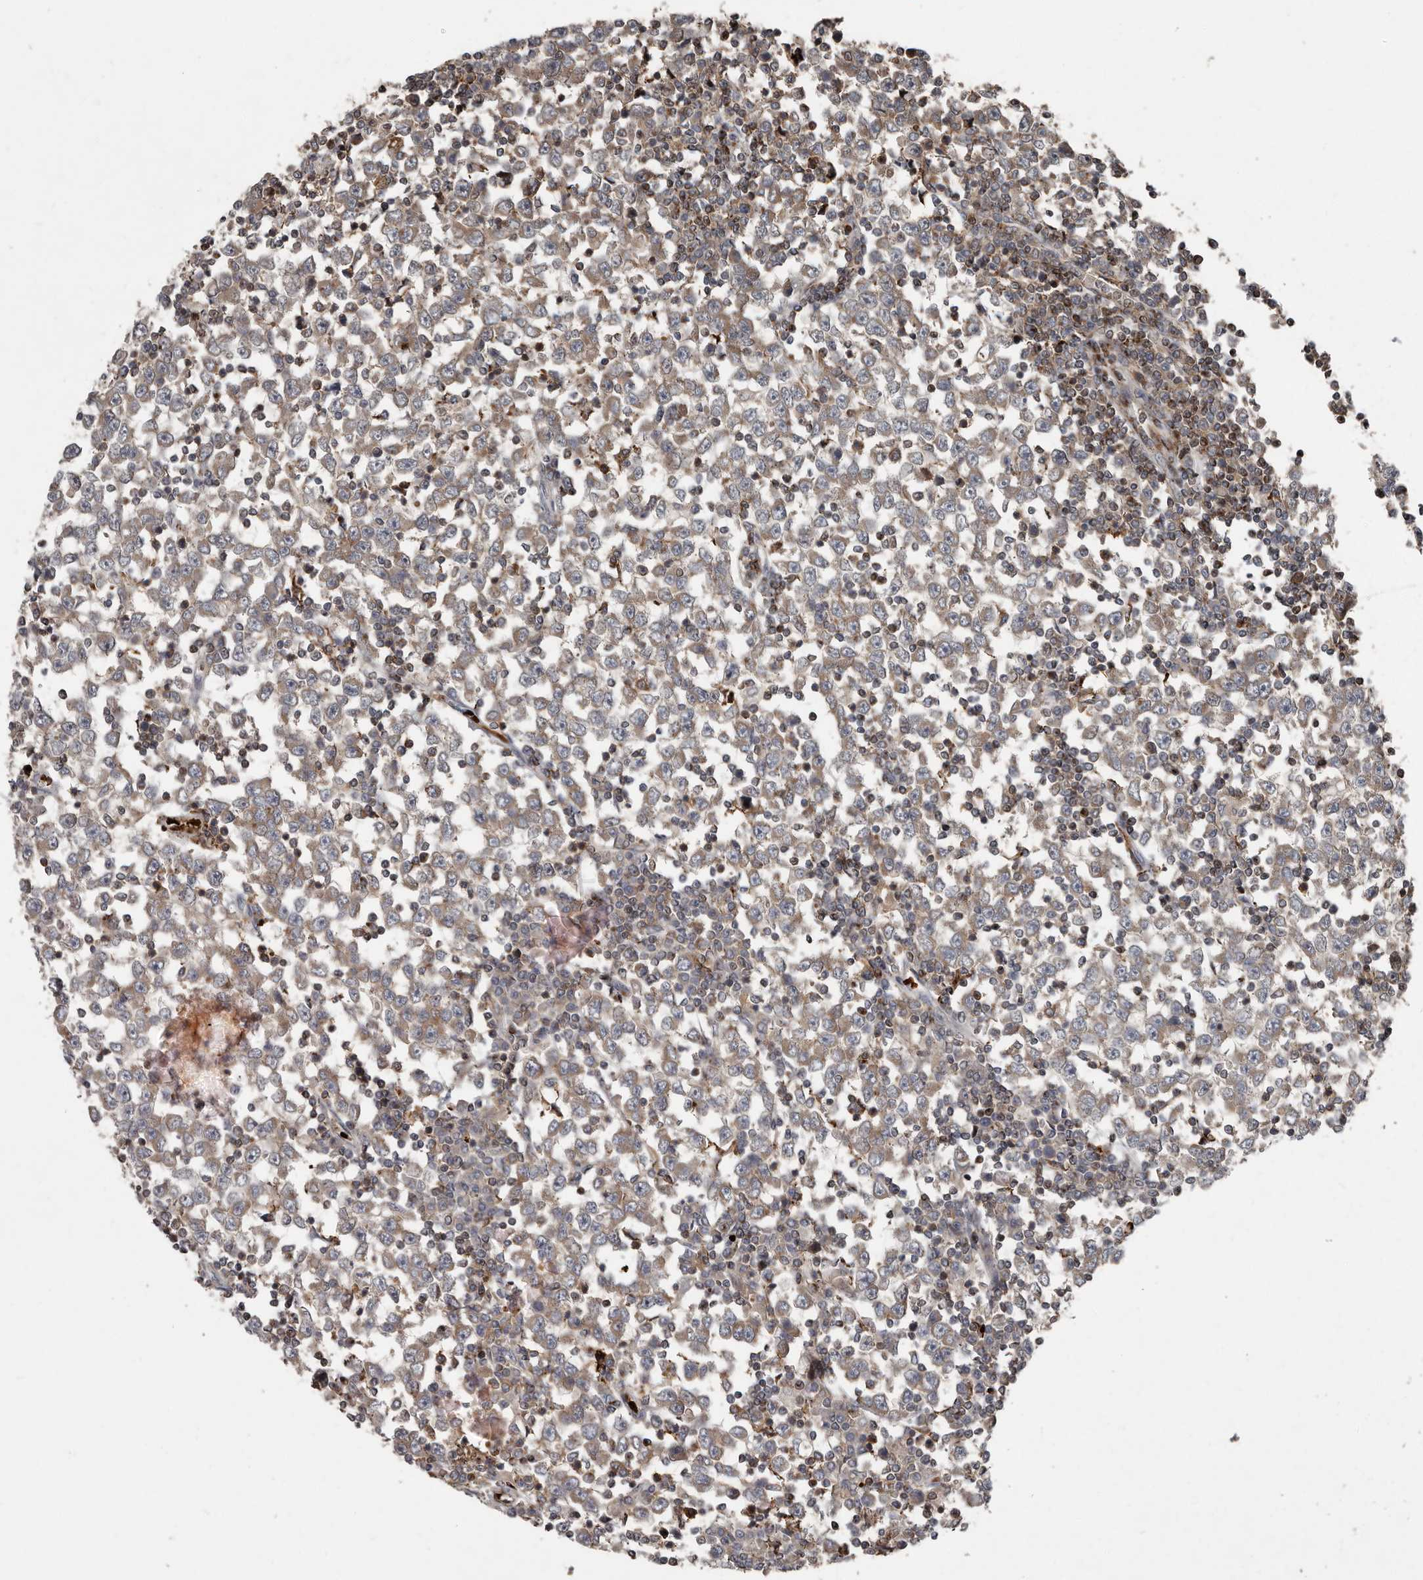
{"staining": {"intensity": "weak", "quantity": ">75%", "location": "cytoplasmic/membranous"}, "tissue": "testis cancer", "cell_type": "Tumor cells", "image_type": "cancer", "snomed": [{"axis": "morphology", "description": "Seminoma, NOS"}, {"axis": "topography", "description": "Testis"}], "caption": "Brown immunohistochemical staining in human seminoma (testis) shows weak cytoplasmic/membranous positivity in about >75% of tumor cells. (IHC, brightfield microscopy, high magnification).", "gene": "FBXO31", "patient": {"sex": "male", "age": 65}}